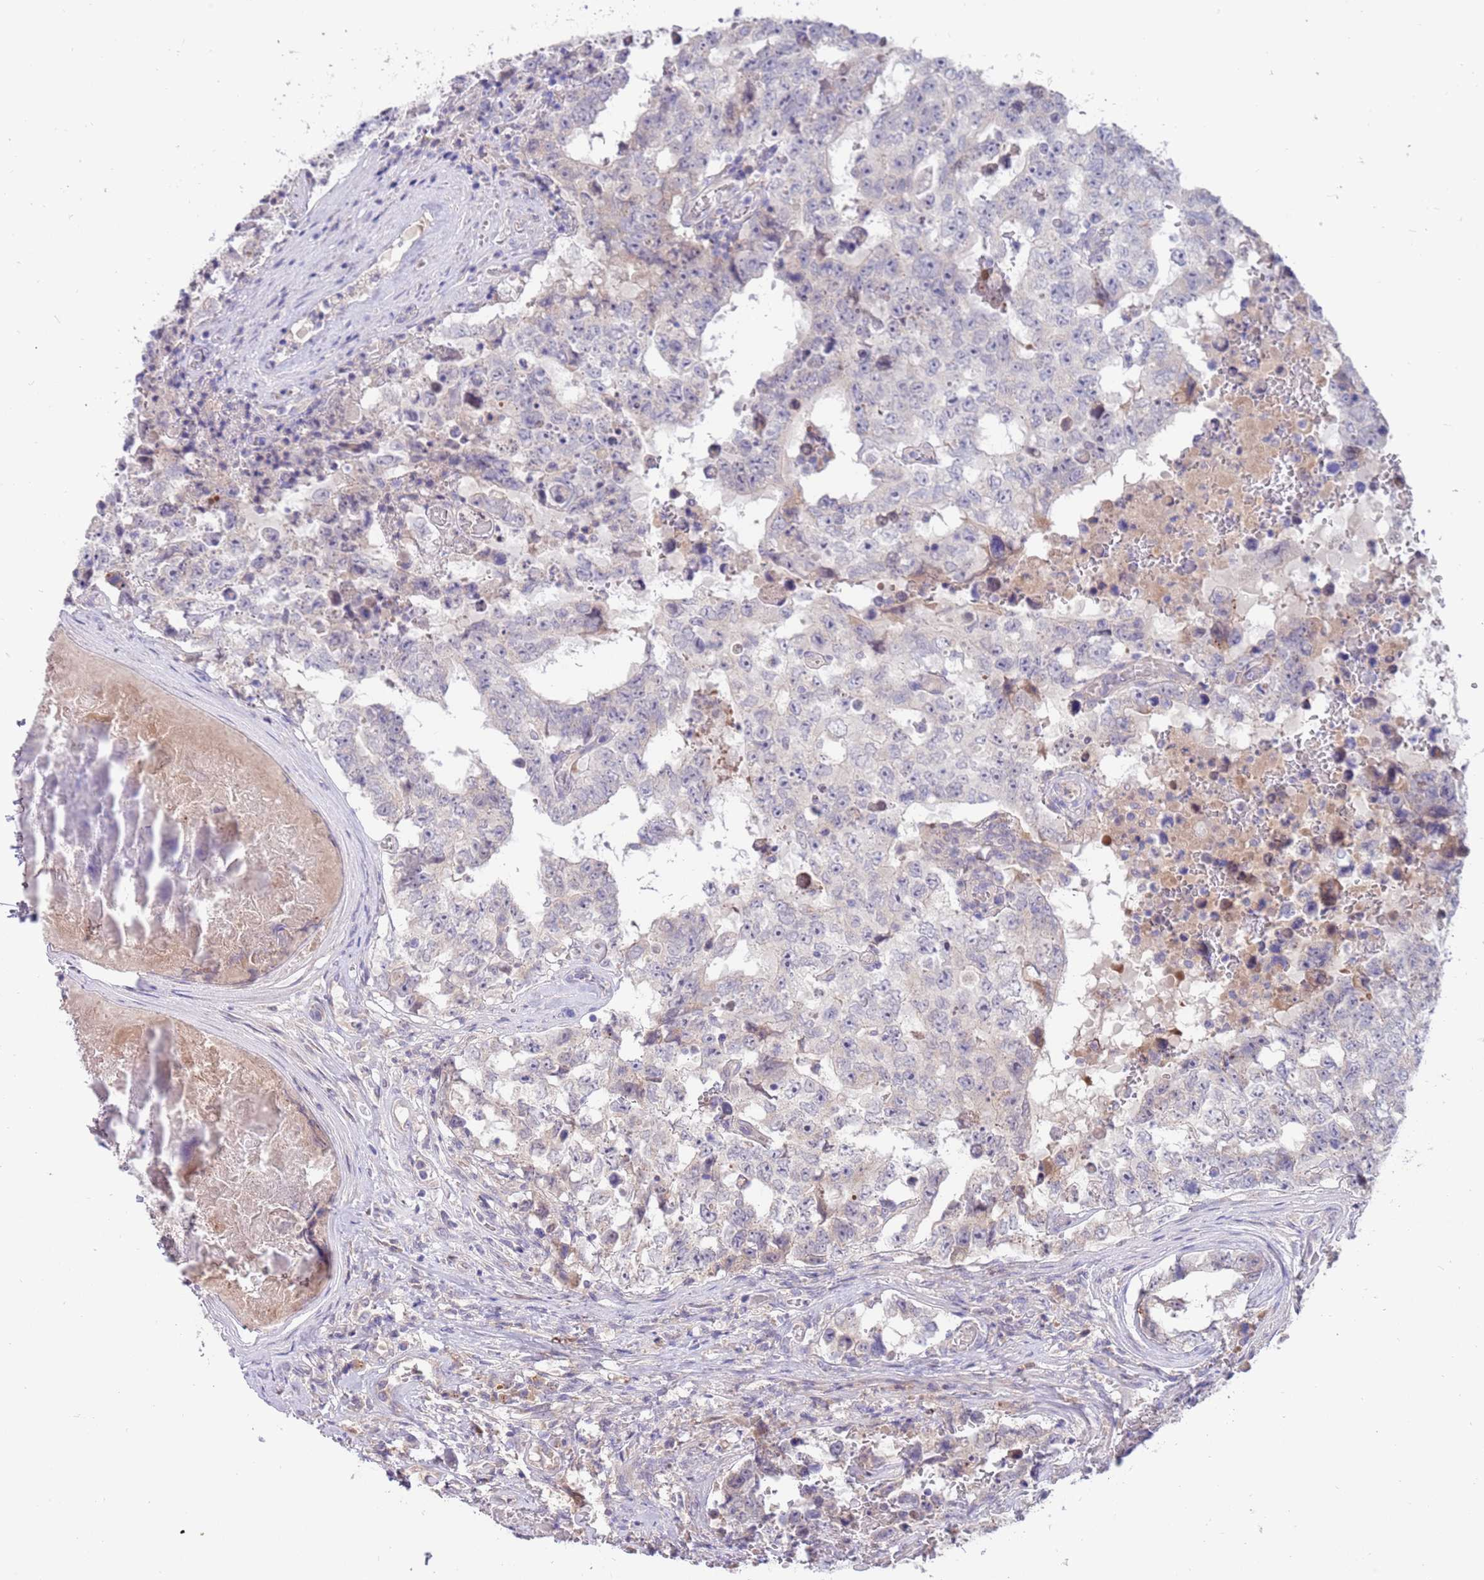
{"staining": {"intensity": "negative", "quantity": "none", "location": "none"}, "tissue": "testis cancer", "cell_type": "Tumor cells", "image_type": "cancer", "snomed": [{"axis": "morphology", "description": "Normal tissue, NOS"}, {"axis": "morphology", "description": "Carcinoma, Embryonal, NOS"}, {"axis": "topography", "description": "Testis"}, {"axis": "topography", "description": "Epididymis"}], "caption": "This is an IHC photomicrograph of human testis cancer (embryonal carcinoma). There is no staining in tumor cells.", "gene": "ZNF746", "patient": {"sex": "male", "age": 25}}